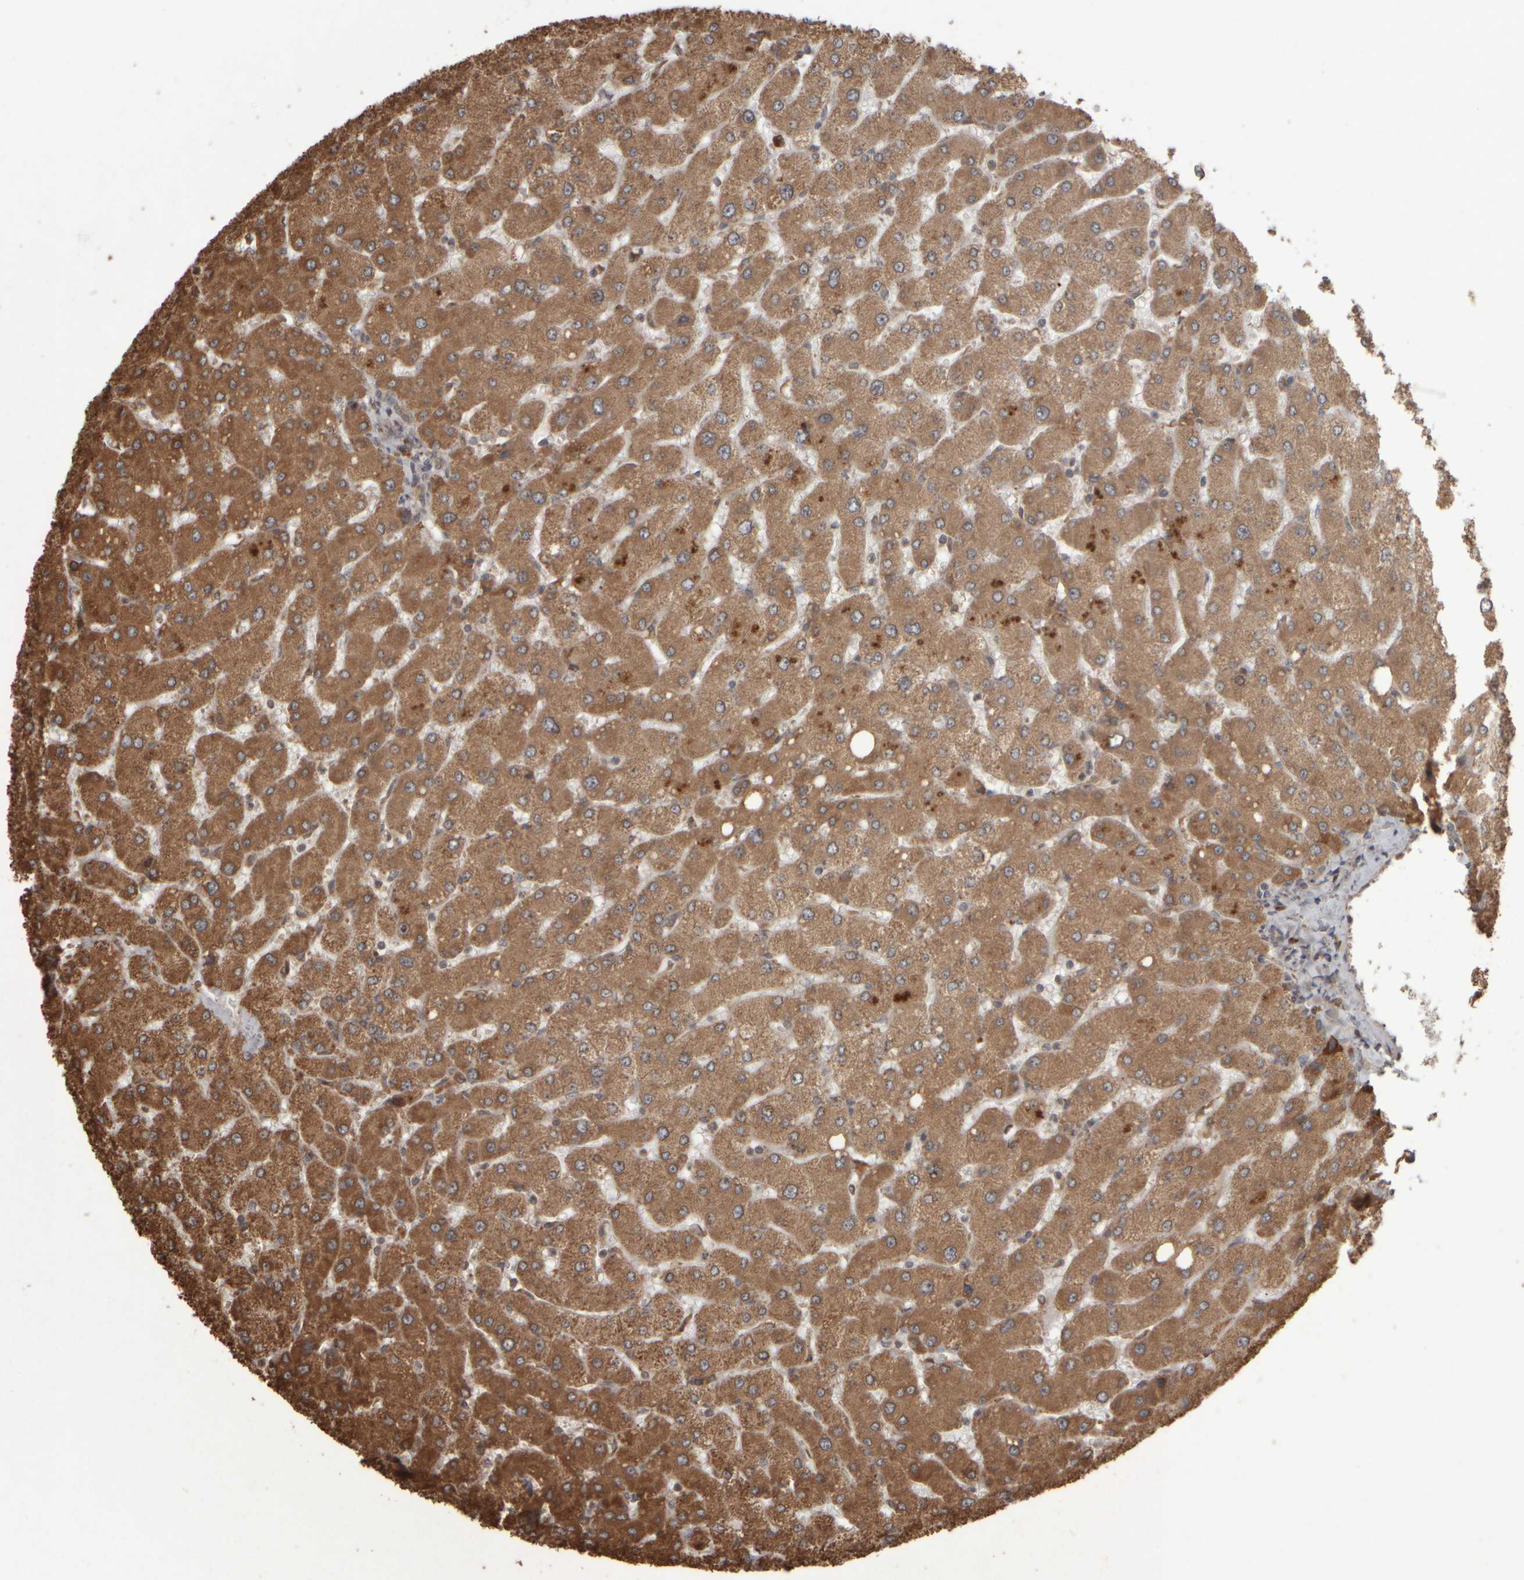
{"staining": {"intensity": "moderate", "quantity": "25%-75%", "location": "cytoplasmic/membranous"}, "tissue": "liver", "cell_type": "Cholangiocytes", "image_type": "normal", "snomed": [{"axis": "morphology", "description": "Normal tissue, NOS"}, {"axis": "topography", "description": "Liver"}], "caption": "Immunohistochemical staining of normal human liver displays moderate cytoplasmic/membranous protein expression in approximately 25%-75% of cholangiocytes.", "gene": "AGBL3", "patient": {"sex": "male", "age": 55}}